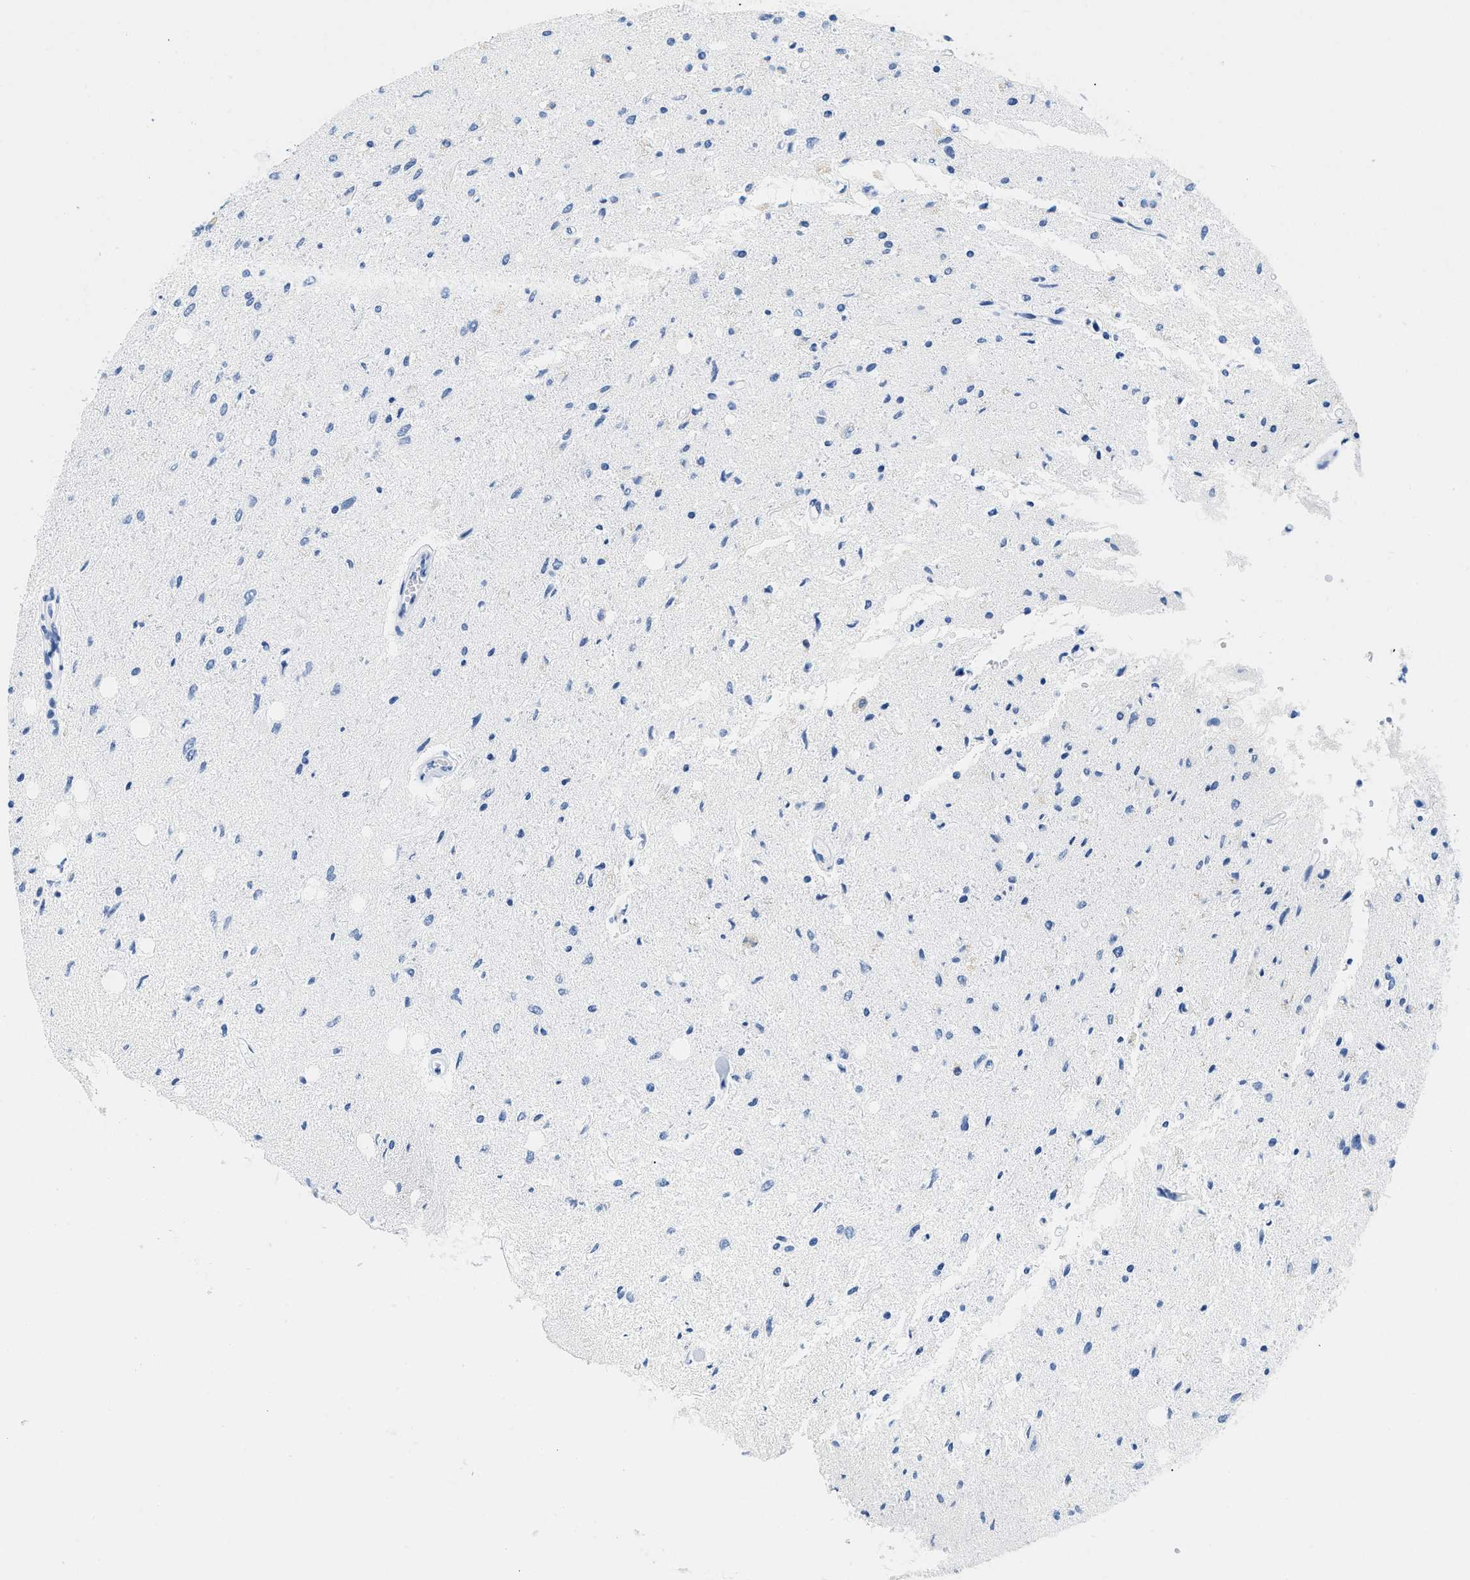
{"staining": {"intensity": "negative", "quantity": "none", "location": "none"}, "tissue": "glioma", "cell_type": "Tumor cells", "image_type": "cancer", "snomed": [{"axis": "morphology", "description": "Glioma, malignant, Low grade"}, {"axis": "topography", "description": "Brain"}], "caption": "The image reveals no significant expression in tumor cells of glioma.", "gene": "GSN", "patient": {"sex": "male", "age": 77}}